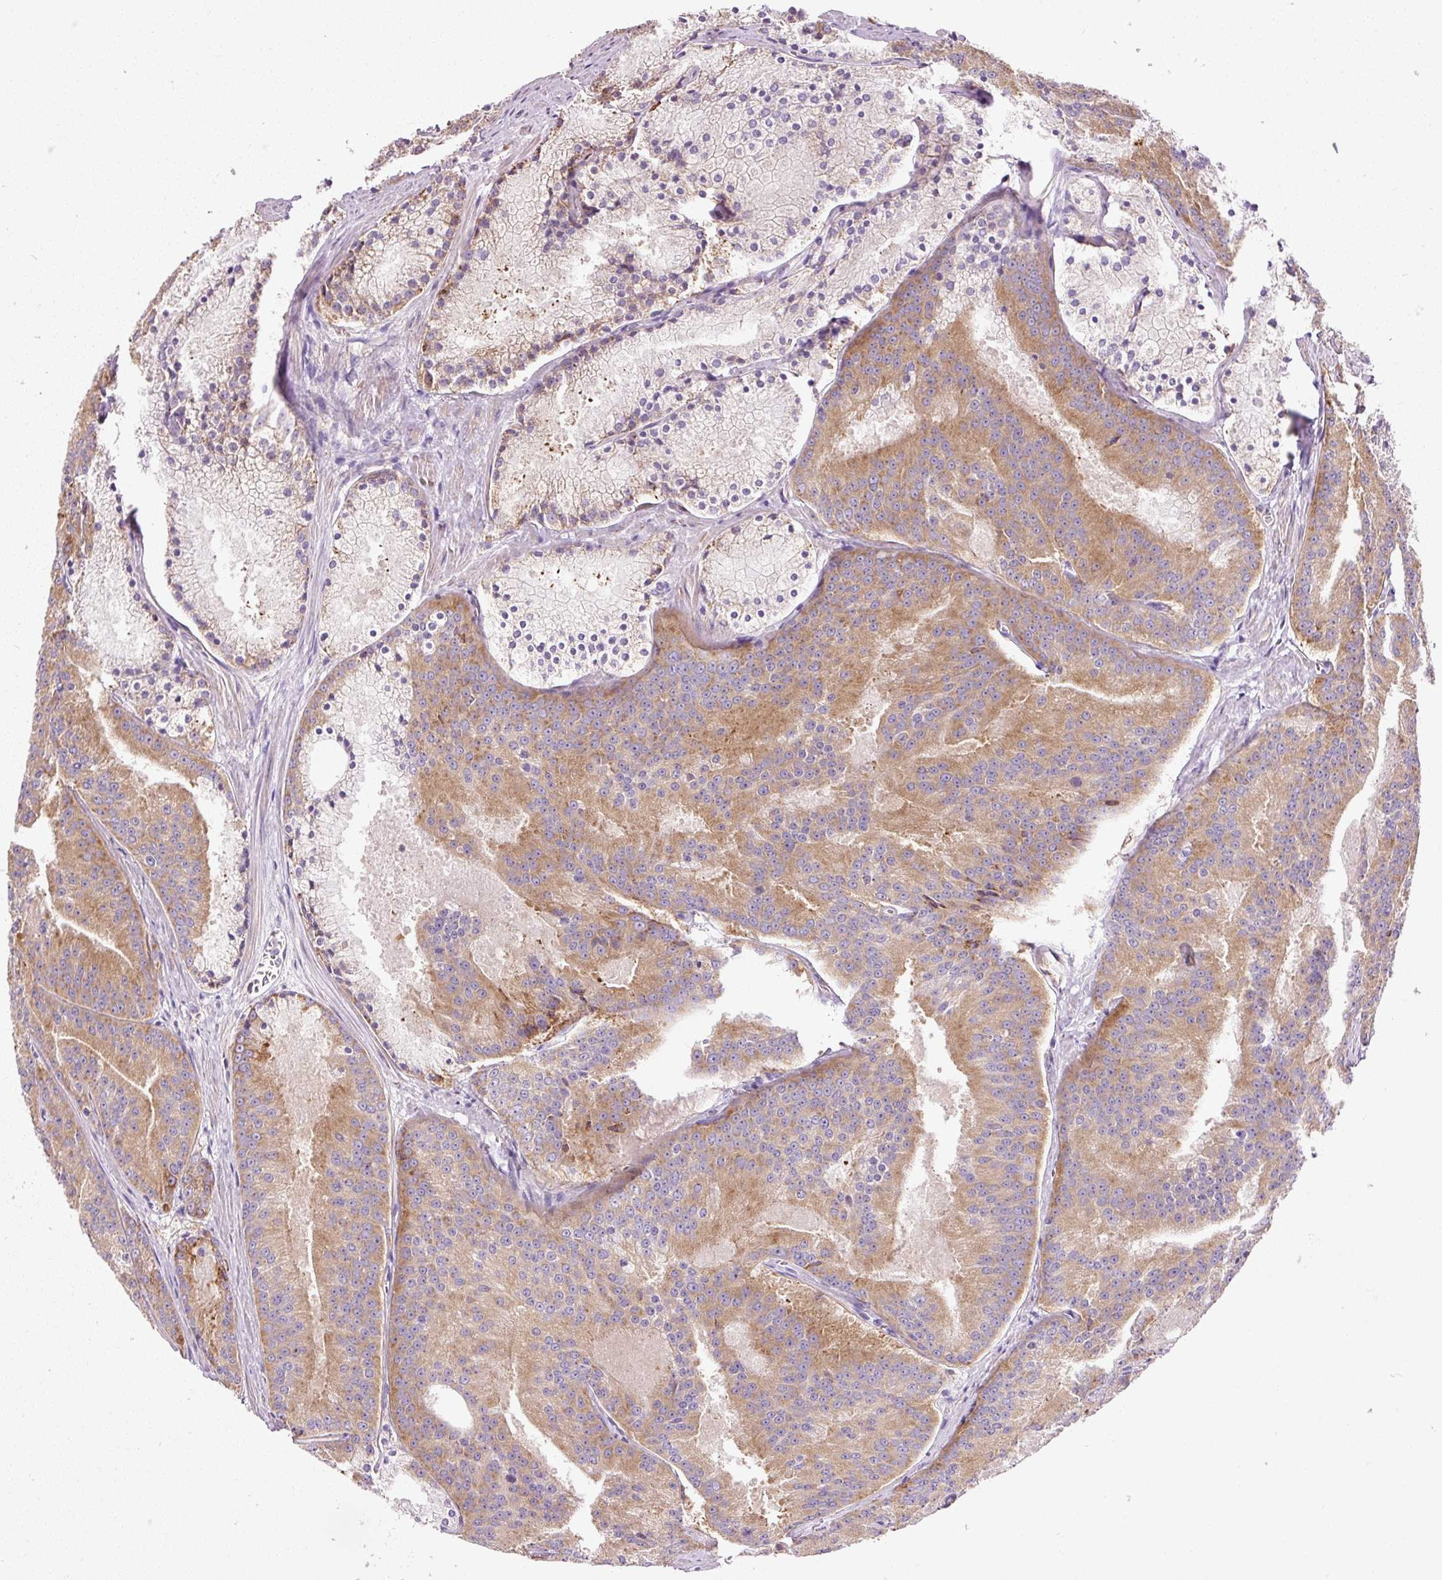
{"staining": {"intensity": "moderate", "quantity": ">75%", "location": "cytoplasmic/membranous"}, "tissue": "prostate cancer", "cell_type": "Tumor cells", "image_type": "cancer", "snomed": [{"axis": "morphology", "description": "Adenocarcinoma, High grade"}, {"axis": "topography", "description": "Prostate"}], "caption": "Brown immunohistochemical staining in human prostate adenocarcinoma (high-grade) exhibits moderate cytoplasmic/membranous positivity in approximately >75% of tumor cells. Immunohistochemistry stains the protein in brown and the nuclei are stained blue.", "gene": "RPL10A", "patient": {"sex": "male", "age": 61}}